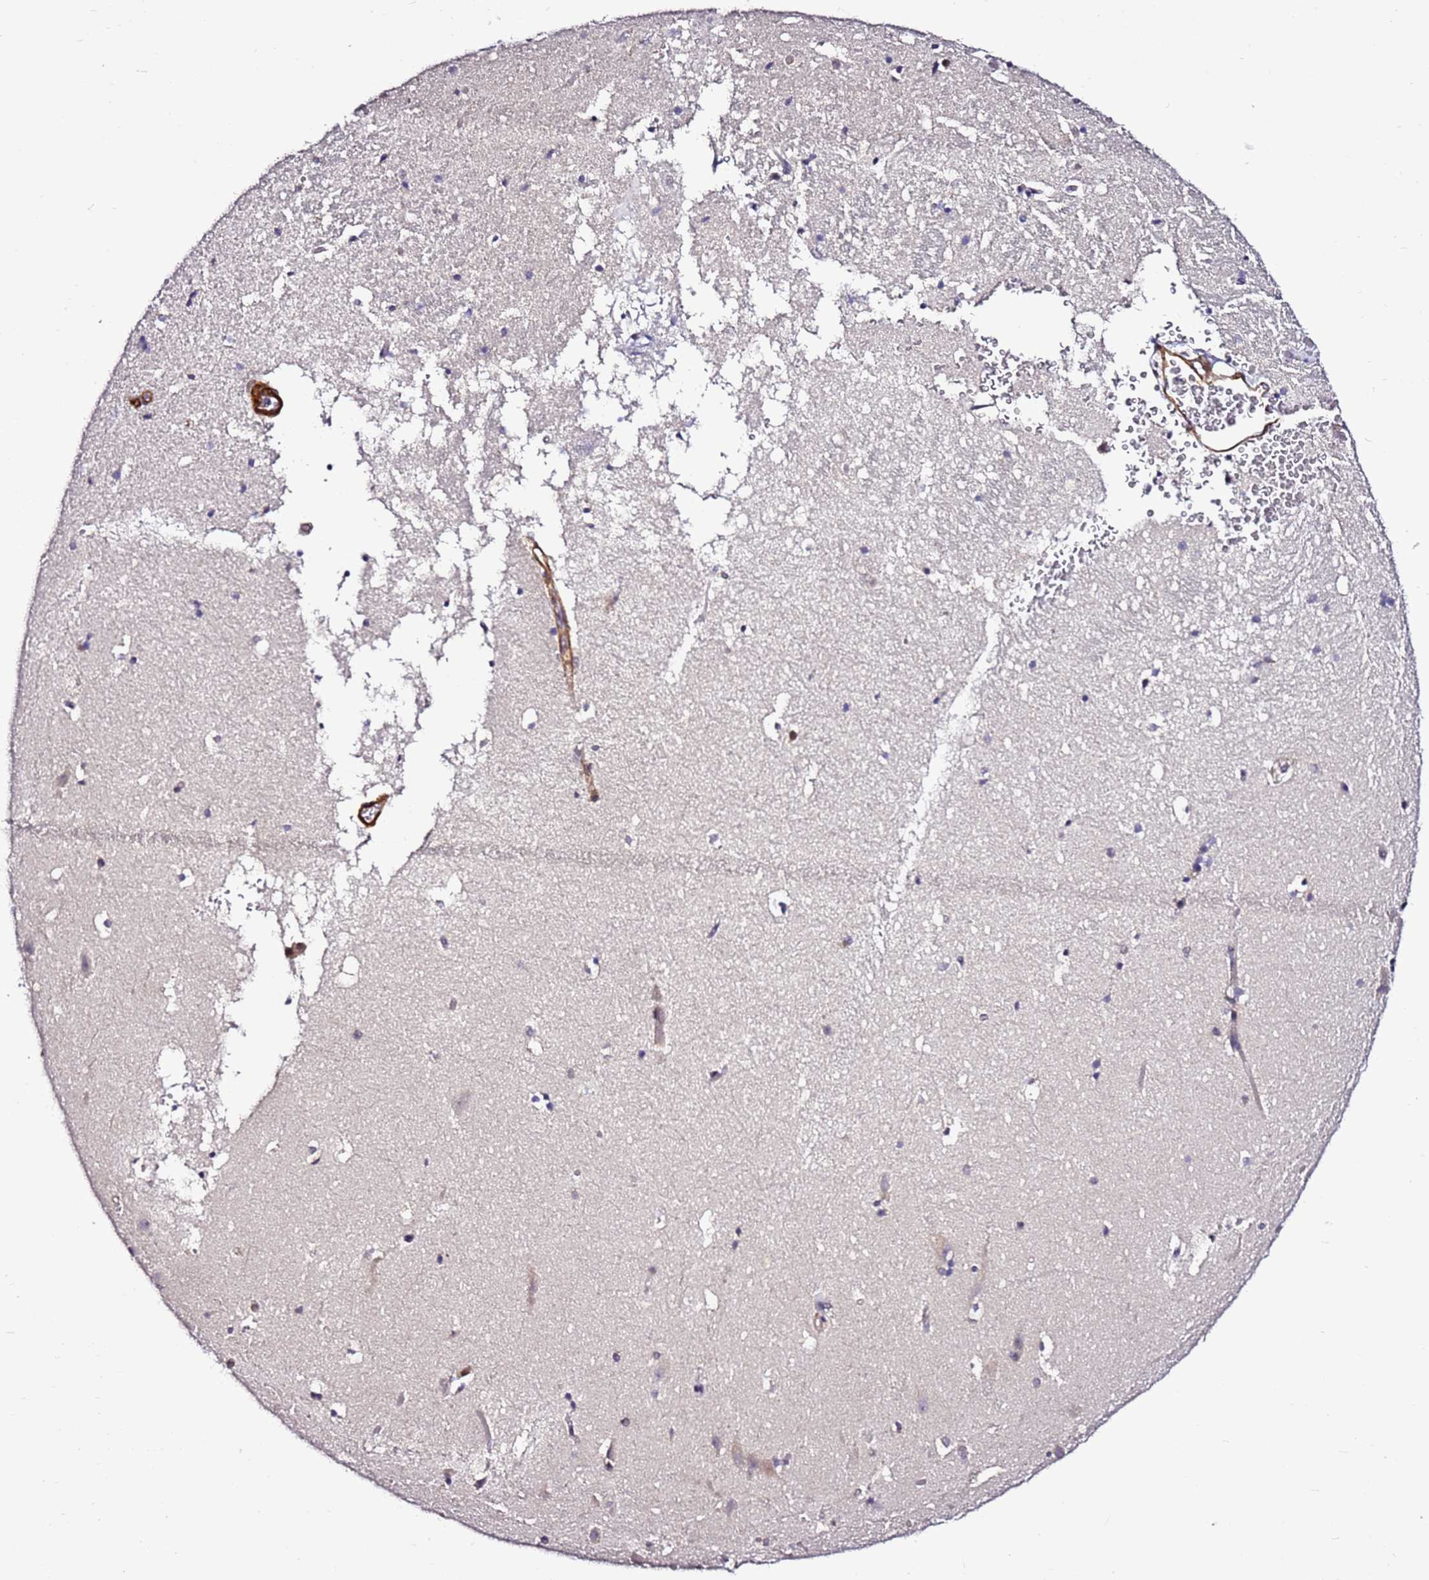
{"staining": {"intensity": "negative", "quantity": "none", "location": "none"}, "tissue": "hippocampus", "cell_type": "Glial cells", "image_type": "normal", "snomed": [{"axis": "morphology", "description": "Normal tissue, NOS"}, {"axis": "topography", "description": "Hippocampus"}], "caption": "High magnification brightfield microscopy of unremarkable hippocampus stained with DAB (3,3'-diaminobenzidine) (brown) and counterstained with hematoxylin (blue): glial cells show no significant expression. (DAB (3,3'-diaminobenzidine) immunohistochemistry with hematoxylin counter stain).", "gene": "SMIM4", "patient": {"sex": "female", "age": 52}}